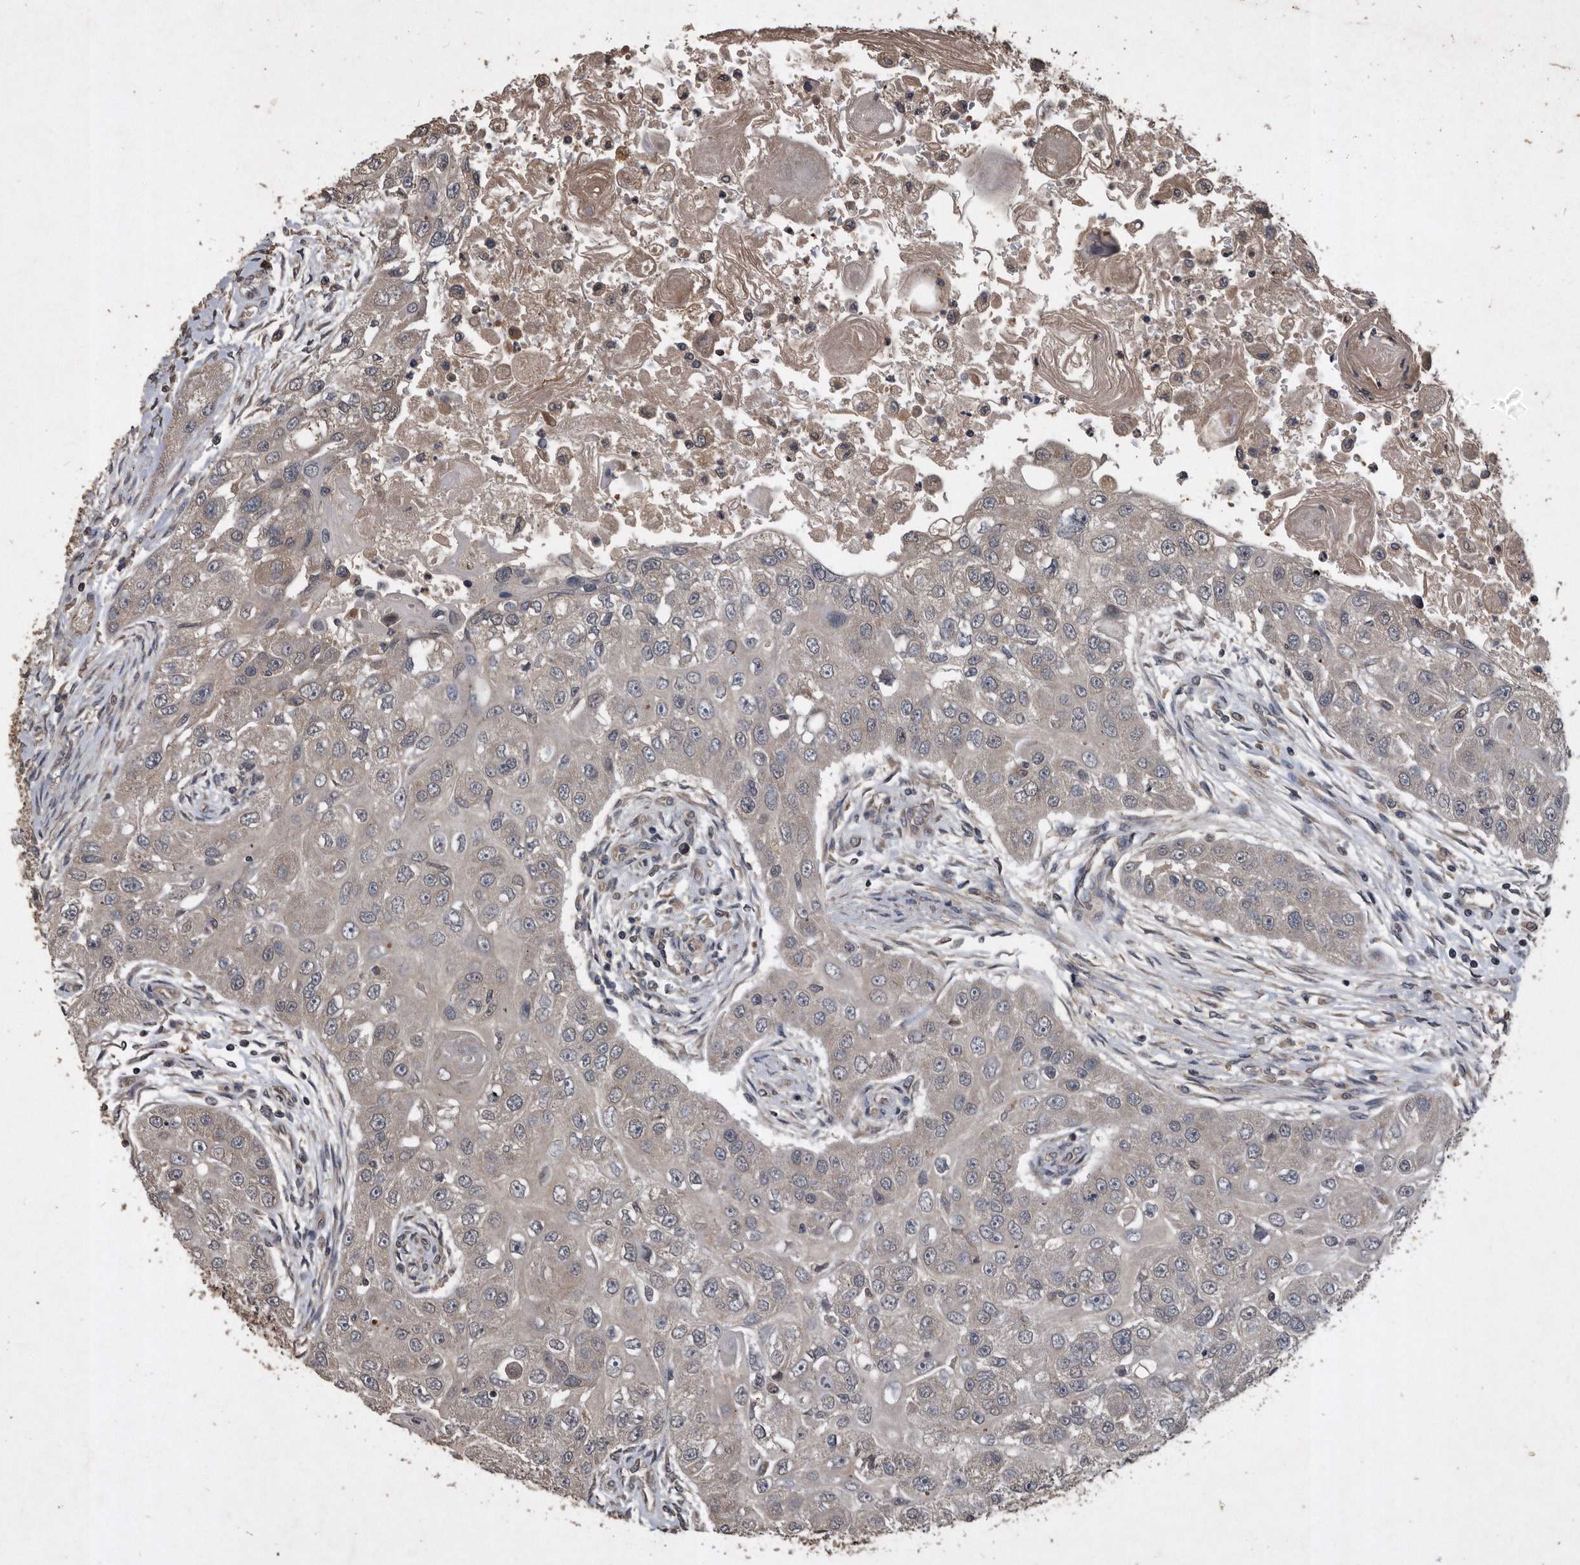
{"staining": {"intensity": "weak", "quantity": "<25%", "location": "cytoplasmic/membranous"}, "tissue": "head and neck cancer", "cell_type": "Tumor cells", "image_type": "cancer", "snomed": [{"axis": "morphology", "description": "Normal tissue, NOS"}, {"axis": "morphology", "description": "Squamous cell carcinoma, NOS"}, {"axis": "topography", "description": "Skeletal muscle"}, {"axis": "topography", "description": "Head-Neck"}], "caption": "Image shows no significant protein expression in tumor cells of head and neck cancer (squamous cell carcinoma).", "gene": "NRBP1", "patient": {"sex": "male", "age": 51}}